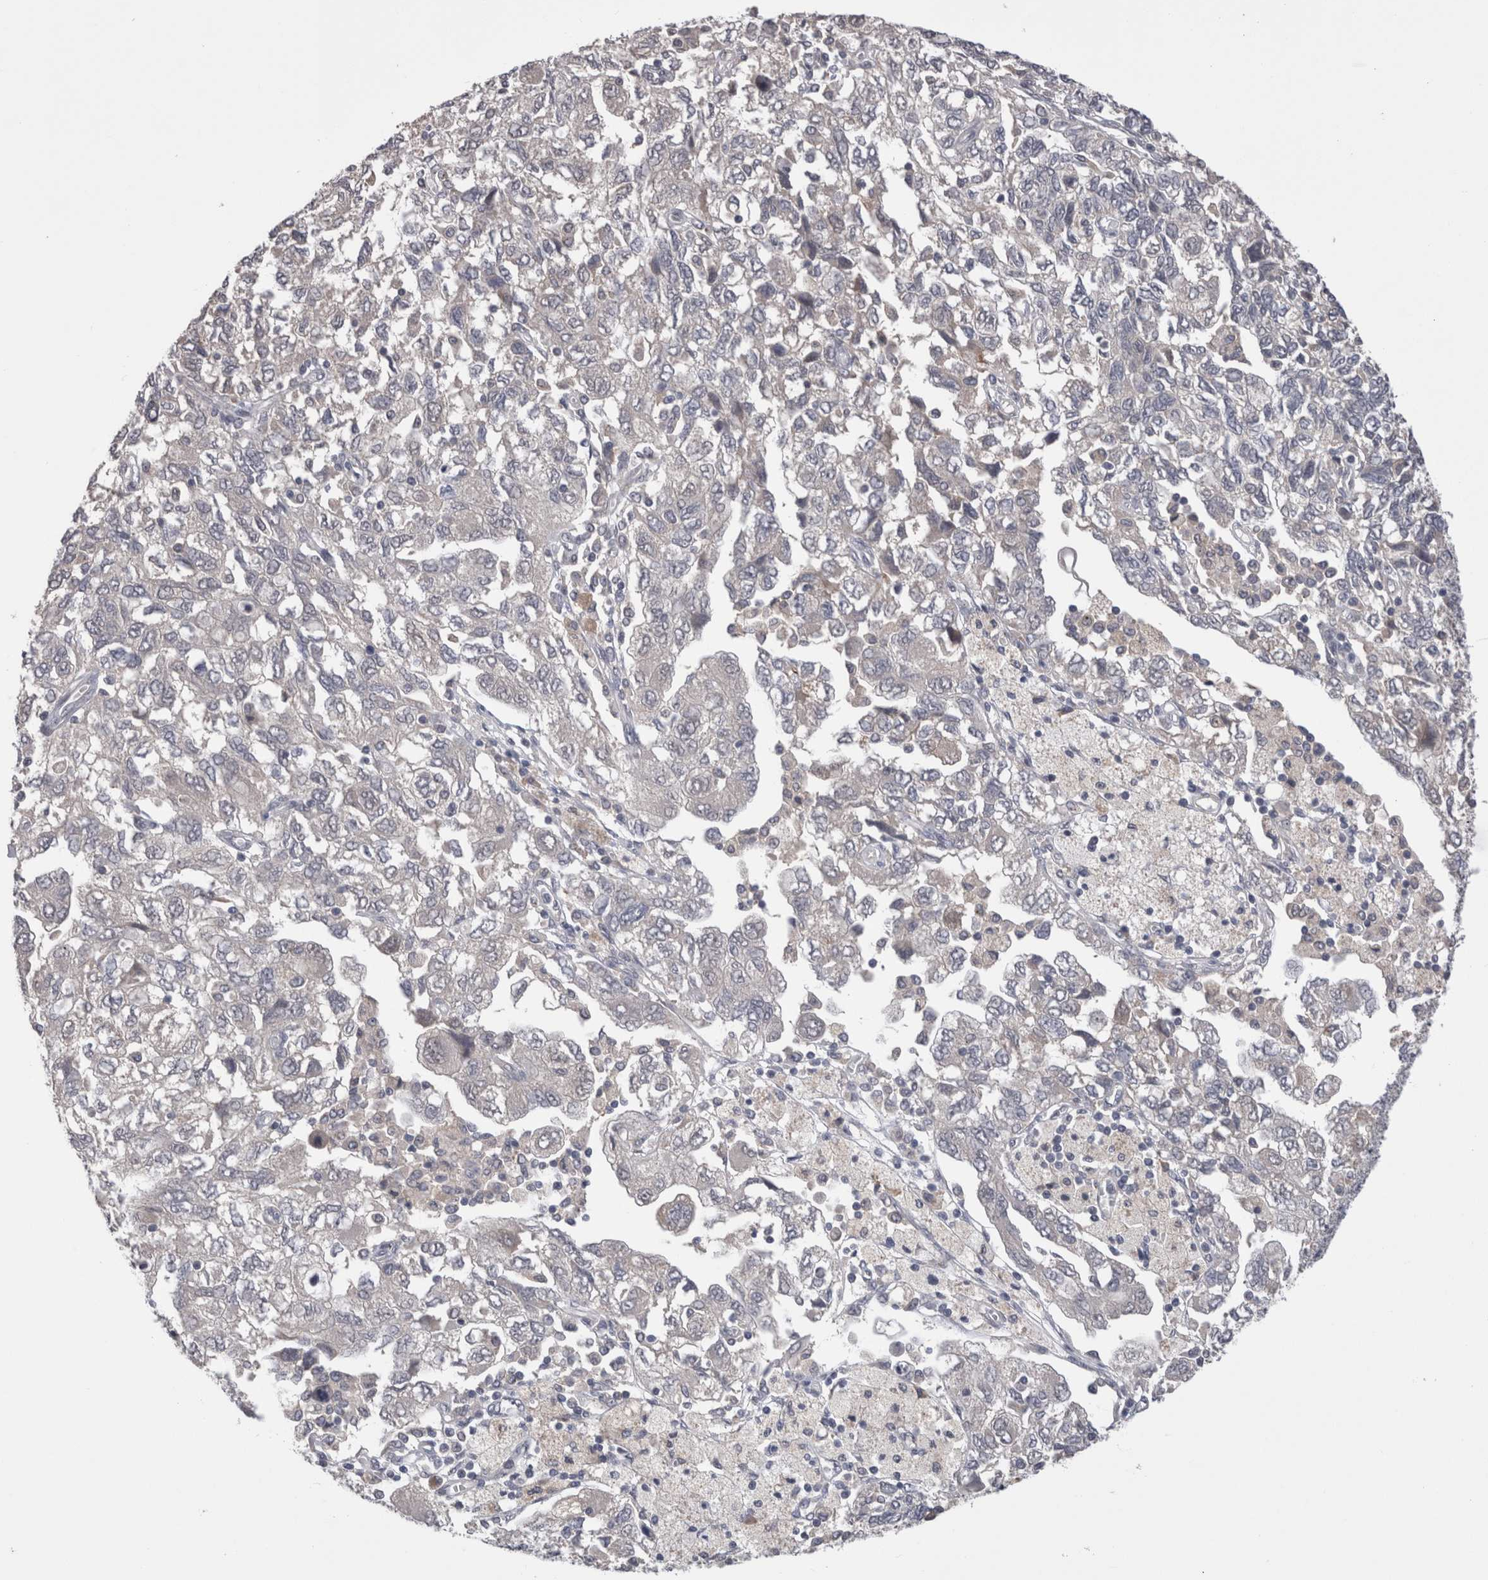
{"staining": {"intensity": "negative", "quantity": "none", "location": "none"}, "tissue": "ovarian cancer", "cell_type": "Tumor cells", "image_type": "cancer", "snomed": [{"axis": "morphology", "description": "Carcinoma, NOS"}, {"axis": "morphology", "description": "Cystadenocarcinoma, serous, NOS"}, {"axis": "topography", "description": "Ovary"}], "caption": "Ovarian cancer (carcinoma) was stained to show a protein in brown. There is no significant positivity in tumor cells. (DAB IHC, high magnification).", "gene": "DCTN6", "patient": {"sex": "female", "age": 69}}